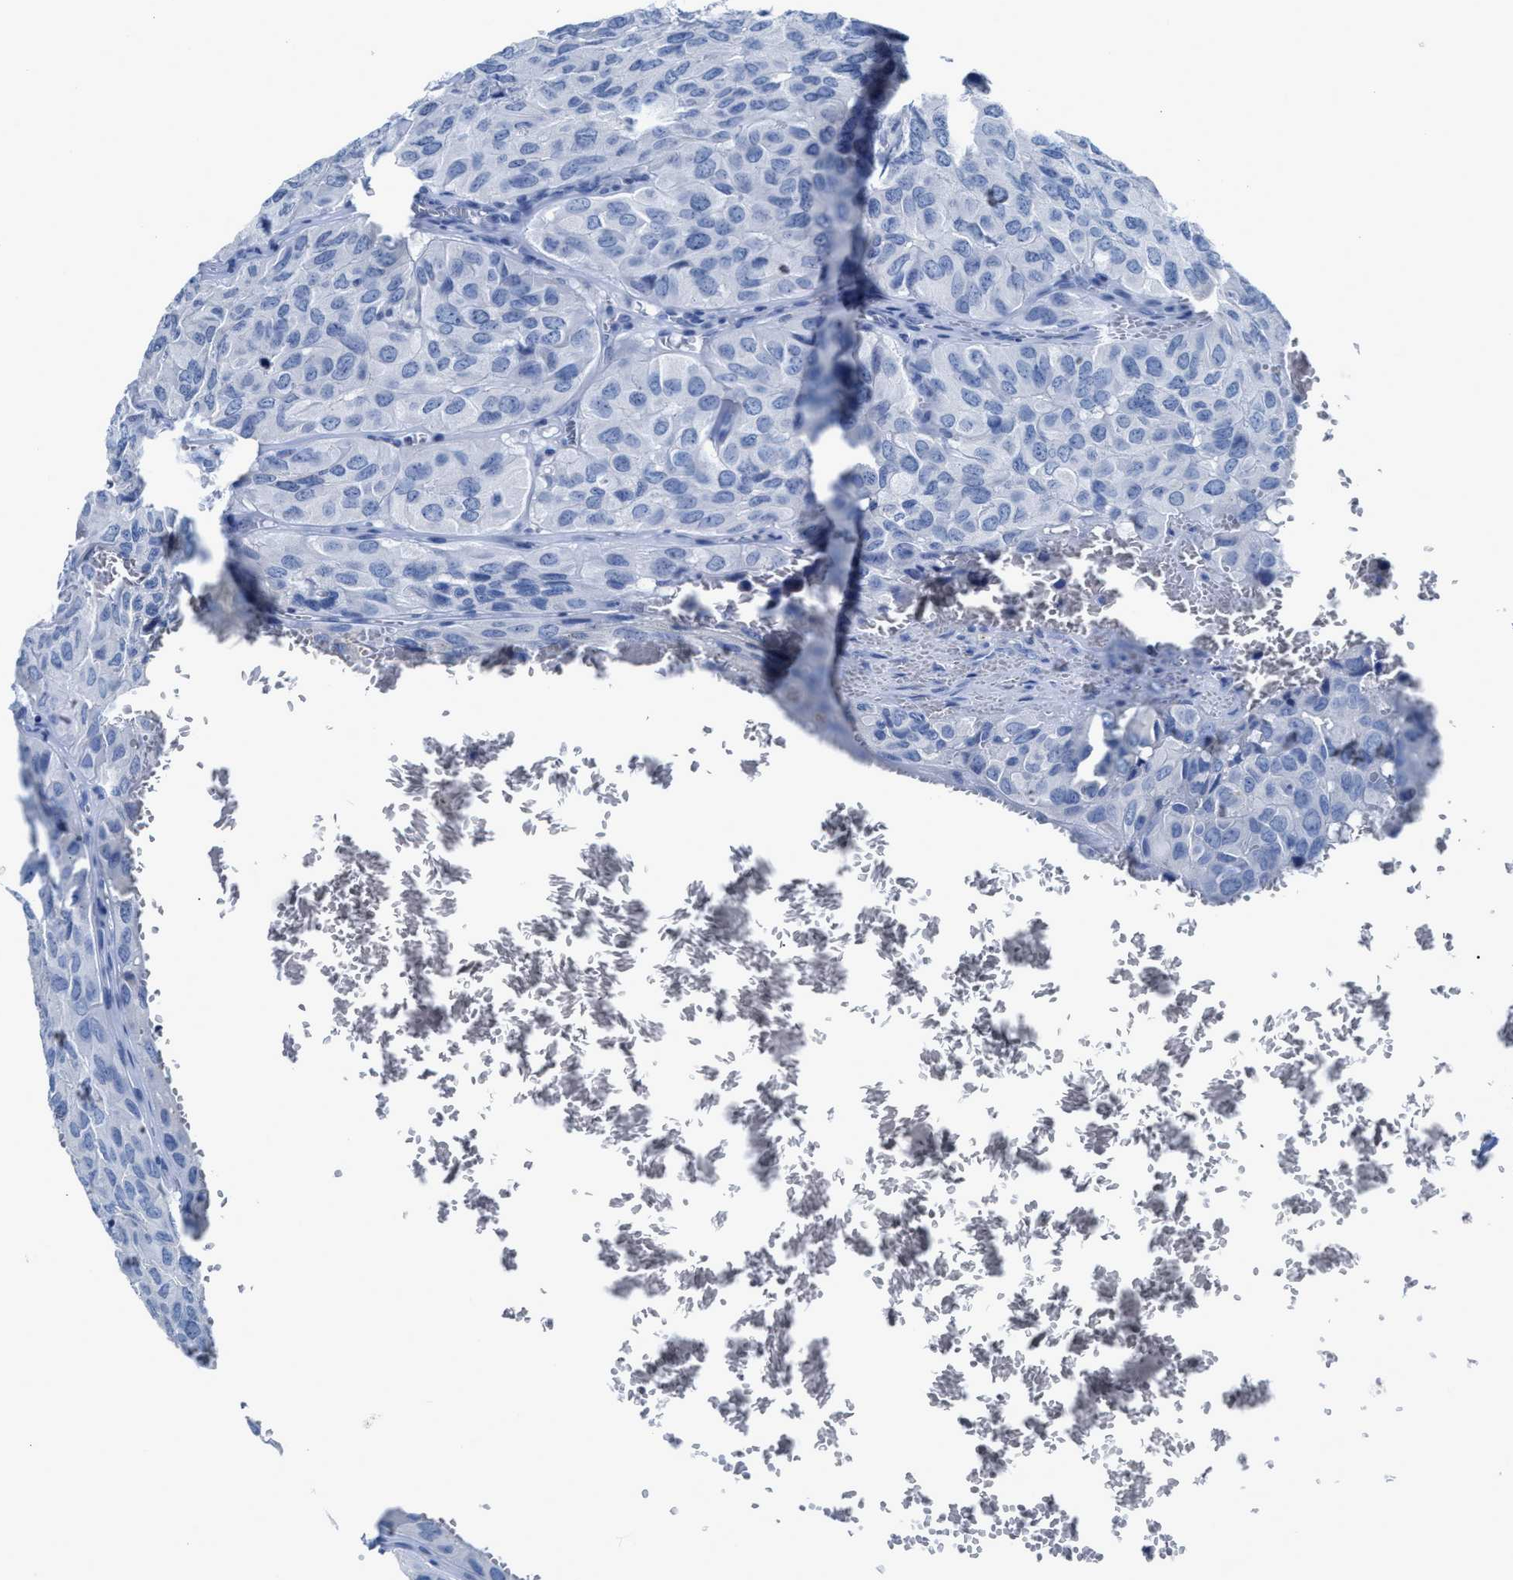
{"staining": {"intensity": "negative", "quantity": "none", "location": "none"}, "tissue": "head and neck cancer", "cell_type": "Tumor cells", "image_type": "cancer", "snomed": [{"axis": "morphology", "description": "Adenocarcinoma, NOS"}, {"axis": "topography", "description": "Salivary gland, NOS"}, {"axis": "topography", "description": "Head-Neck"}], "caption": "IHC of human head and neck cancer (adenocarcinoma) exhibits no expression in tumor cells.", "gene": "CEACAM5", "patient": {"sex": "female", "age": 76}}